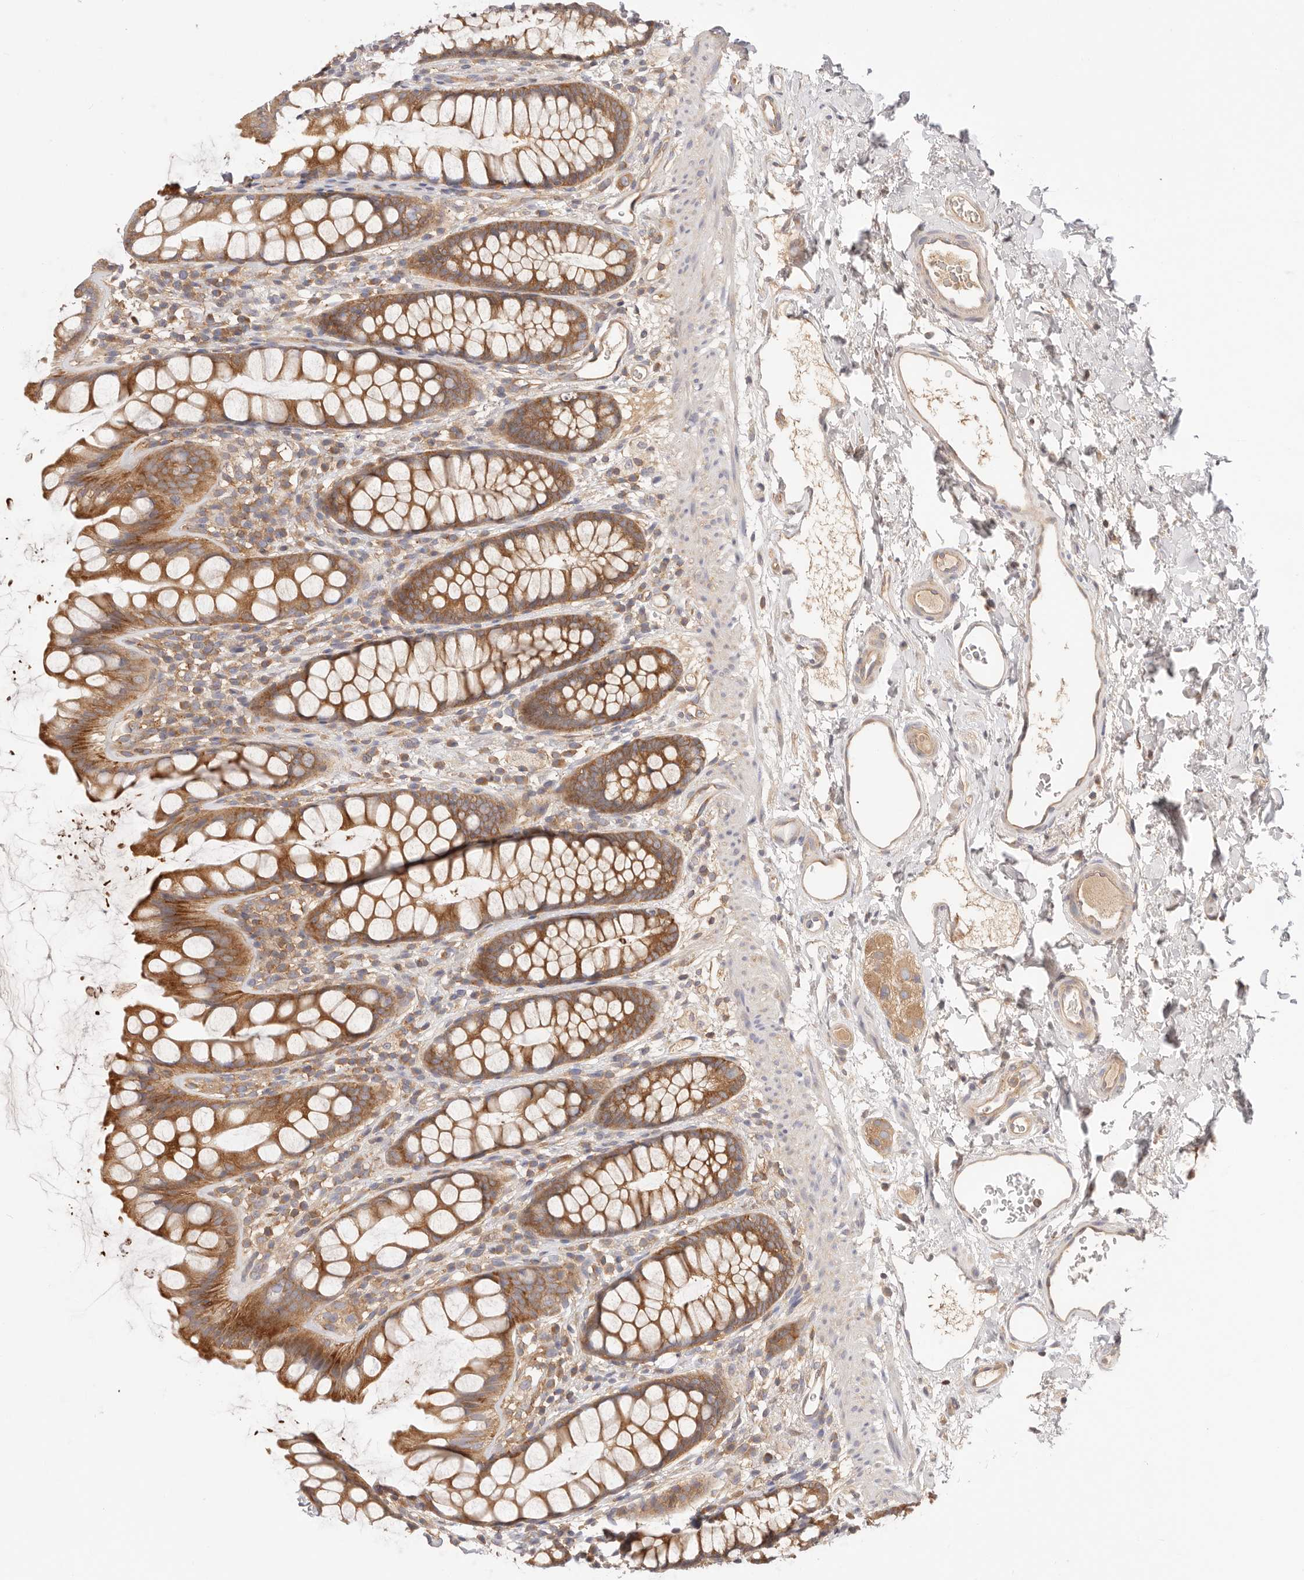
{"staining": {"intensity": "moderate", "quantity": ">75%", "location": "cytoplasmic/membranous"}, "tissue": "rectum", "cell_type": "Glandular cells", "image_type": "normal", "snomed": [{"axis": "morphology", "description": "Normal tissue, NOS"}, {"axis": "topography", "description": "Rectum"}], "caption": "About >75% of glandular cells in normal rectum demonstrate moderate cytoplasmic/membranous protein positivity as visualized by brown immunohistochemical staining.", "gene": "KCMF1", "patient": {"sex": "female", "age": 65}}